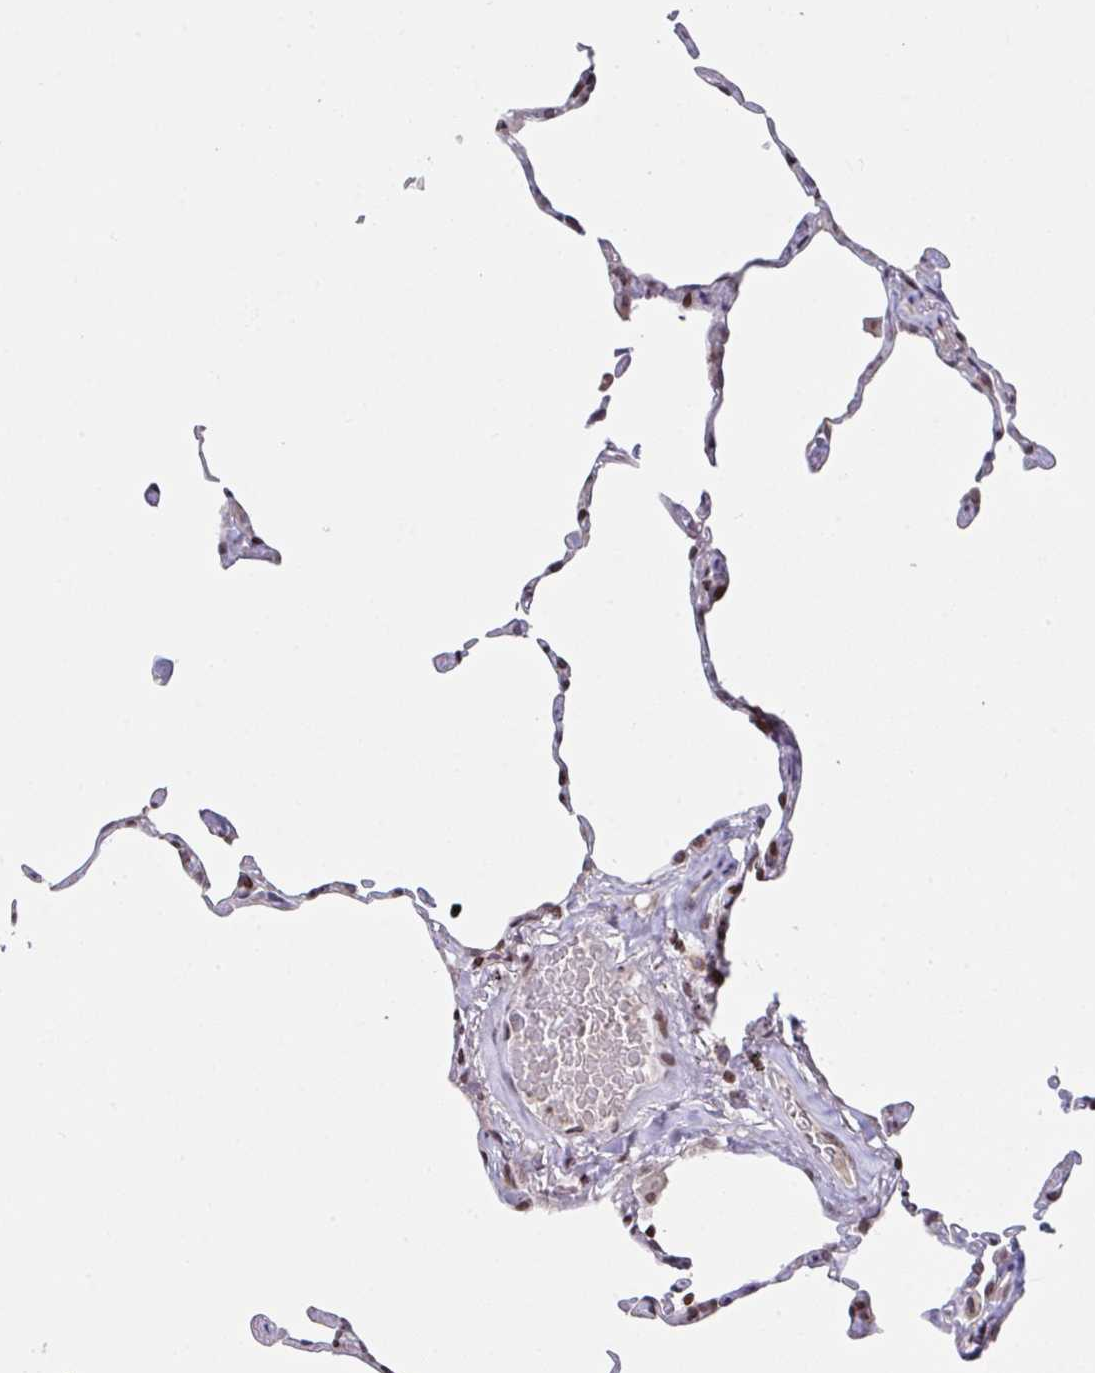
{"staining": {"intensity": "moderate", "quantity": "<25%", "location": "nuclear"}, "tissue": "lung", "cell_type": "Alveolar cells", "image_type": "normal", "snomed": [{"axis": "morphology", "description": "Normal tissue, NOS"}, {"axis": "topography", "description": "Lung"}], "caption": "Immunohistochemistry (IHC) photomicrograph of benign human lung stained for a protein (brown), which exhibits low levels of moderate nuclear positivity in about <25% of alveolar cells.", "gene": "PCDHB8", "patient": {"sex": "female", "age": 57}}